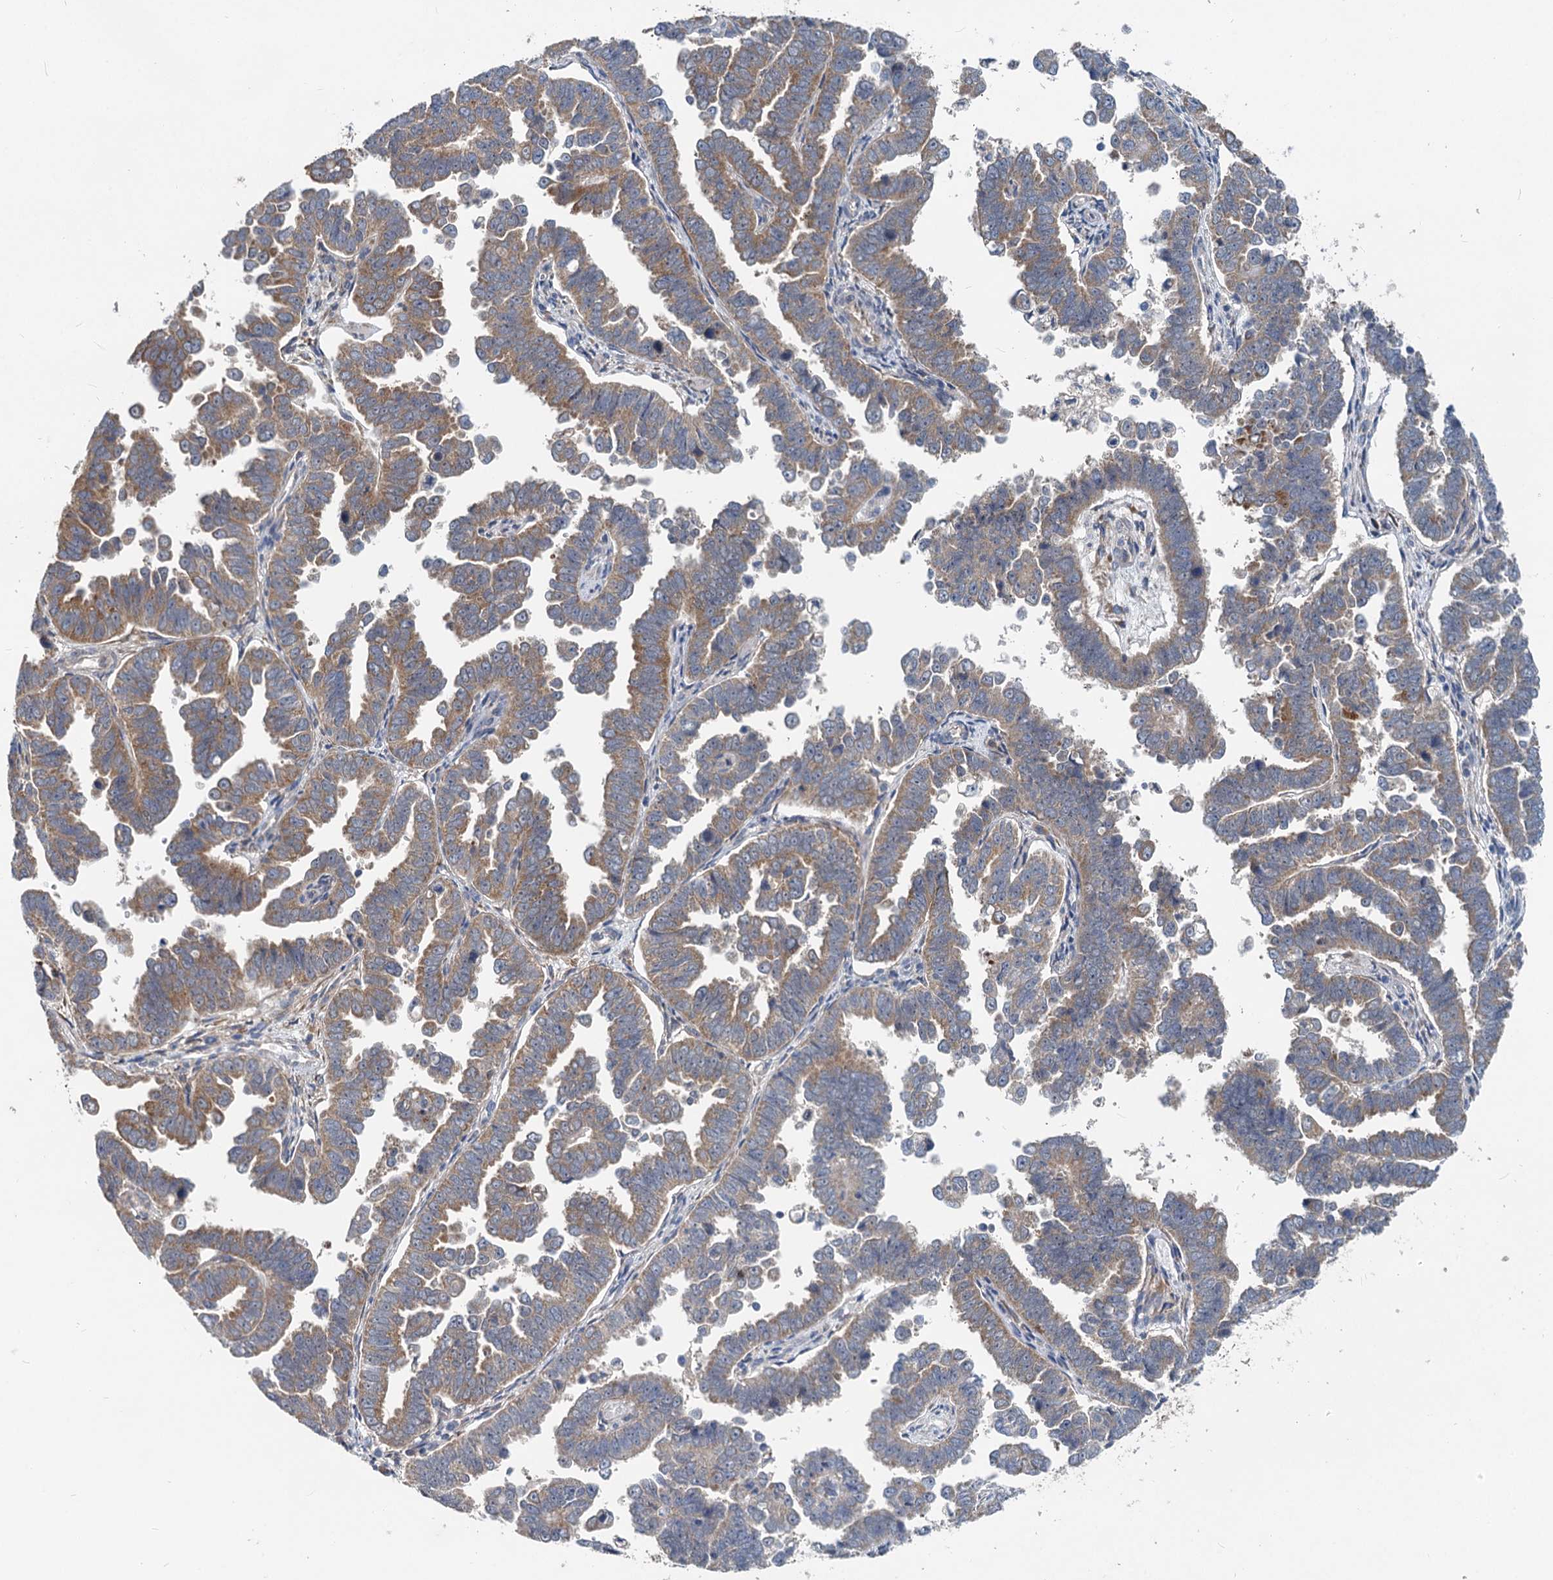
{"staining": {"intensity": "moderate", "quantity": ">75%", "location": "cytoplasmic/membranous"}, "tissue": "endometrial cancer", "cell_type": "Tumor cells", "image_type": "cancer", "snomed": [{"axis": "morphology", "description": "Adenocarcinoma, NOS"}, {"axis": "topography", "description": "Endometrium"}], "caption": "A high-resolution histopathology image shows immunohistochemistry (IHC) staining of endometrial cancer (adenocarcinoma), which displays moderate cytoplasmic/membranous staining in approximately >75% of tumor cells.", "gene": "EIF2B2", "patient": {"sex": "female", "age": 75}}